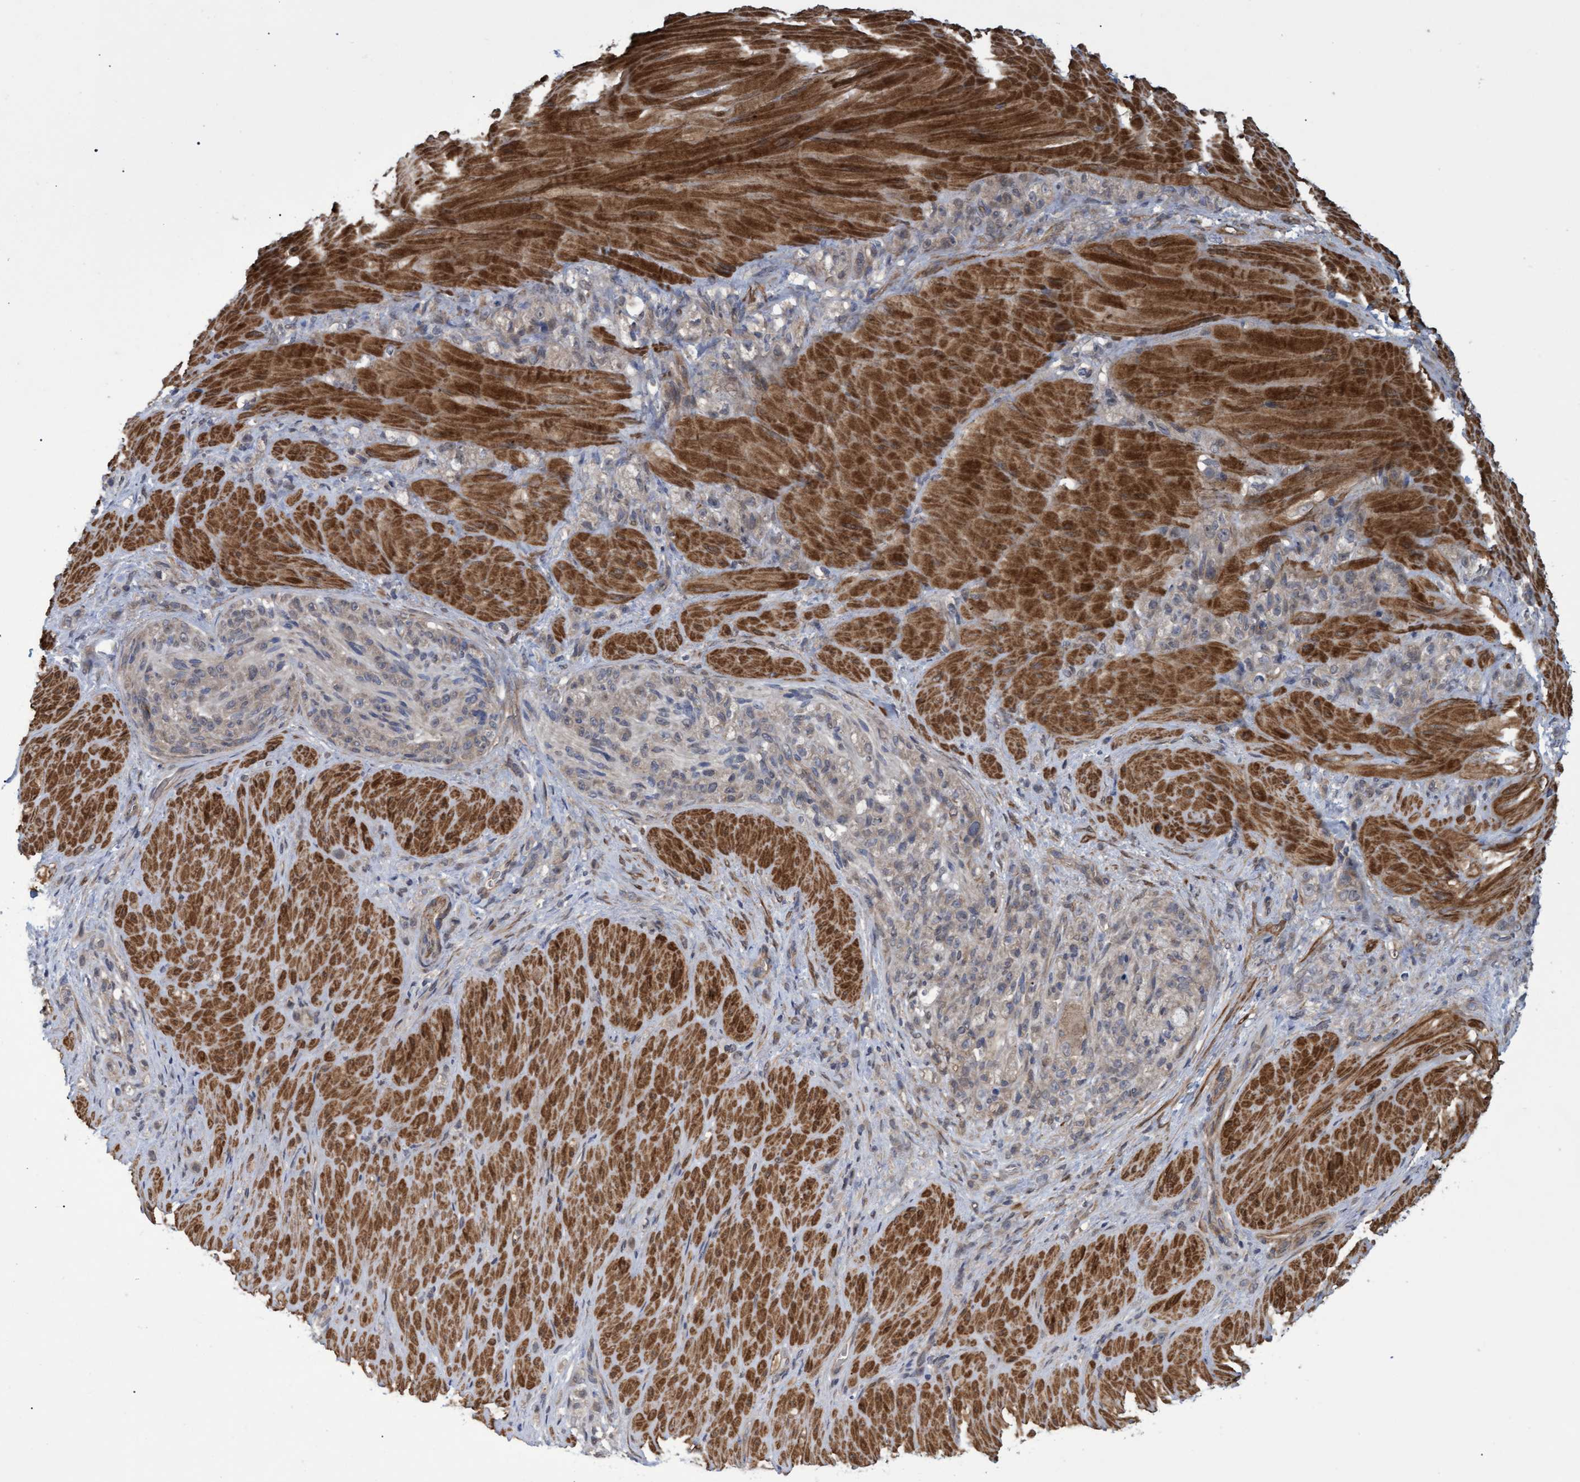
{"staining": {"intensity": "weak", "quantity": "<25%", "location": "cytoplasmic/membranous"}, "tissue": "stomach cancer", "cell_type": "Tumor cells", "image_type": "cancer", "snomed": [{"axis": "morphology", "description": "Normal tissue, NOS"}, {"axis": "morphology", "description": "Adenocarcinoma, NOS"}, {"axis": "topography", "description": "Stomach"}], "caption": "Immunohistochemical staining of stomach cancer (adenocarcinoma) reveals no significant staining in tumor cells.", "gene": "NAA15", "patient": {"sex": "male", "age": 82}}